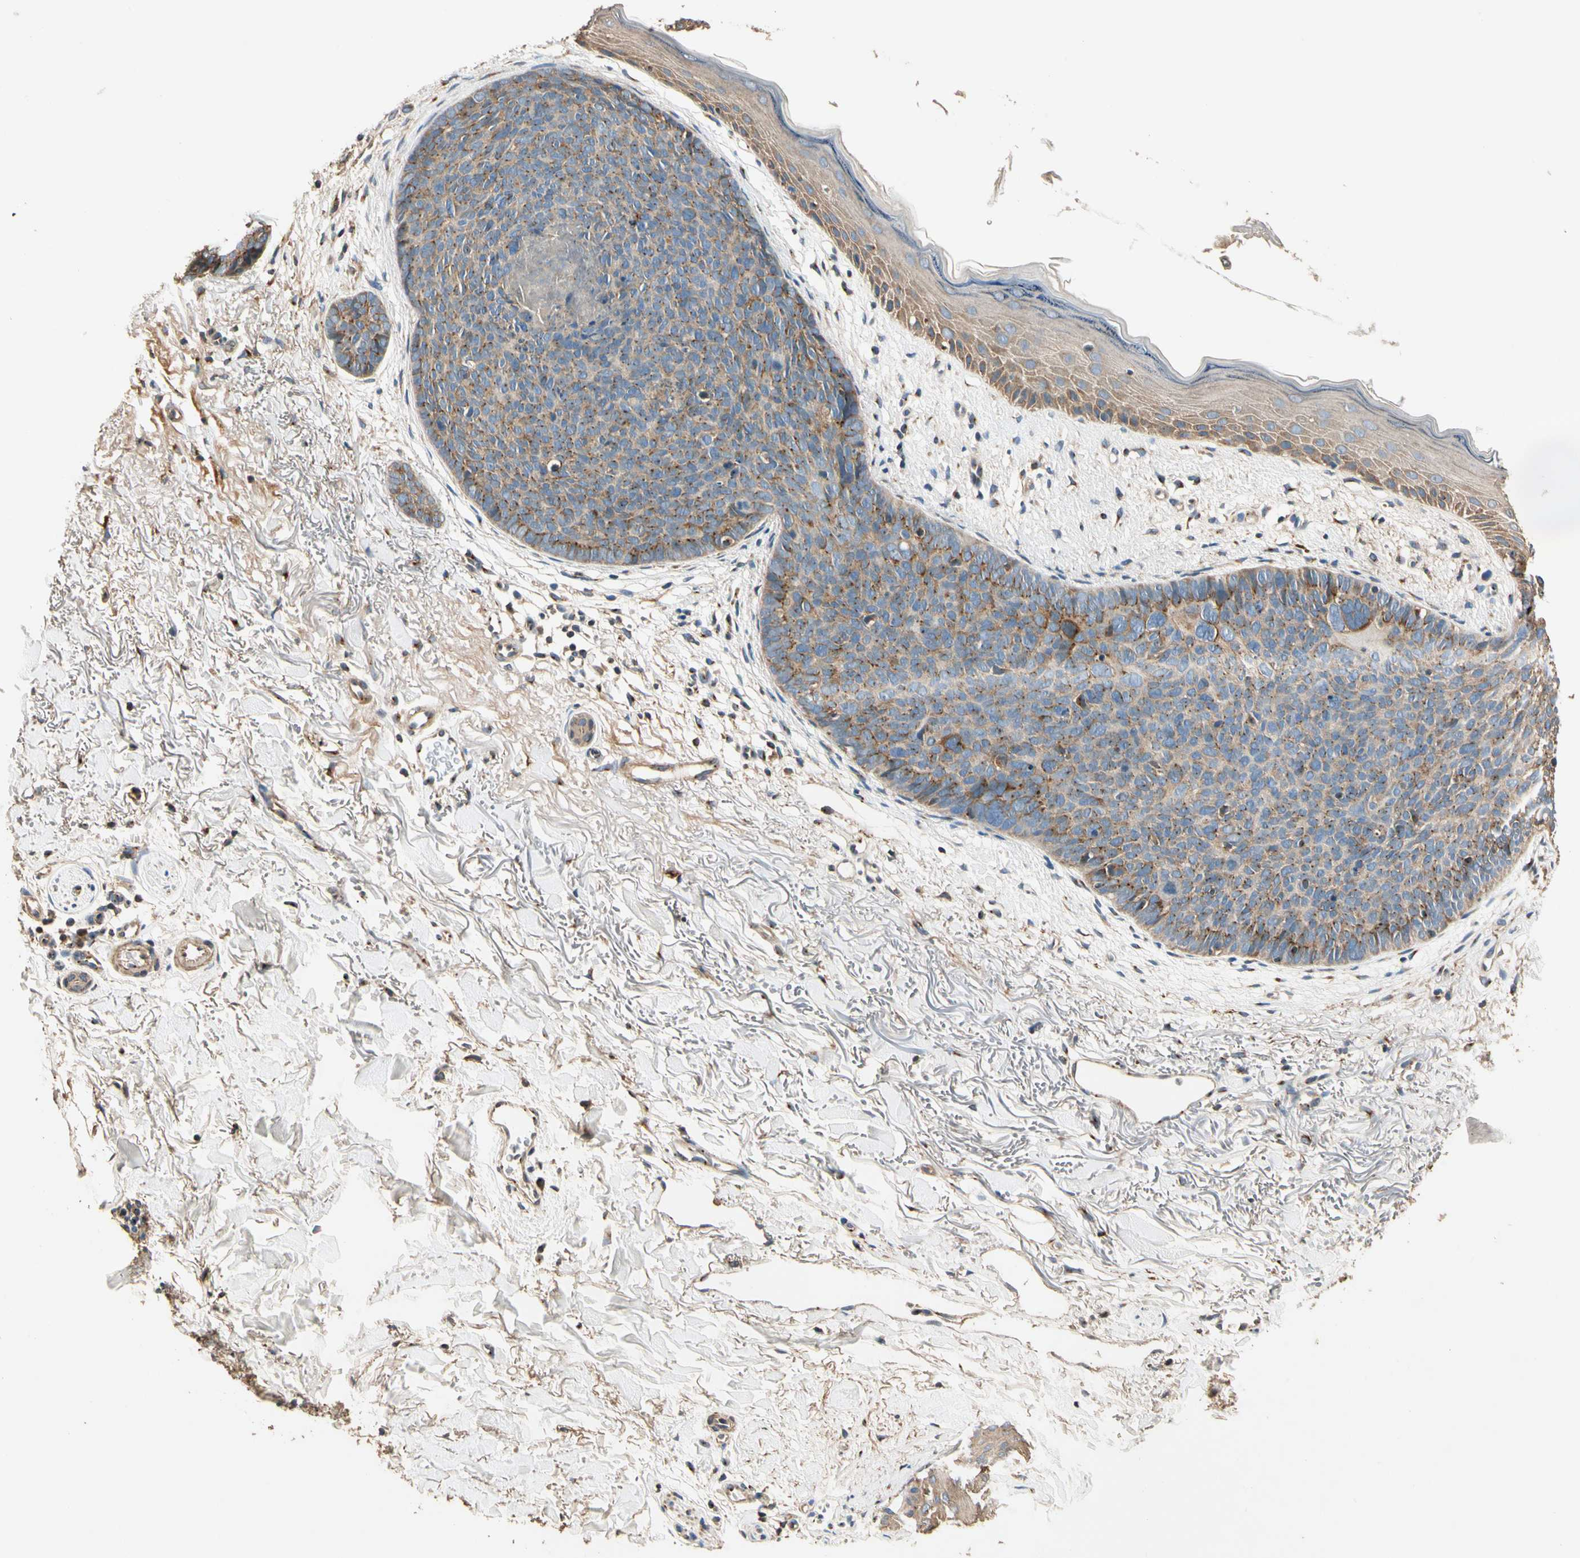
{"staining": {"intensity": "moderate", "quantity": ">75%", "location": "cytoplasmic/membranous"}, "tissue": "skin cancer", "cell_type": "Tumor cells", "image_type": "cancer", "snomed": [{"axis": "morphology", "description": "Basal cell carcinoma"}, {"axis": "topography", "description": "Skin"}], "caption": "DAB (3,3'-diaminobenzidine) immunohistochemical staining of skin cancer displays moderate cytoplasmic/membranous protein positivity in about >75% of tumor cells.", "gene": "AKAP9", "patient": {"sex": "female", "age": 70}}